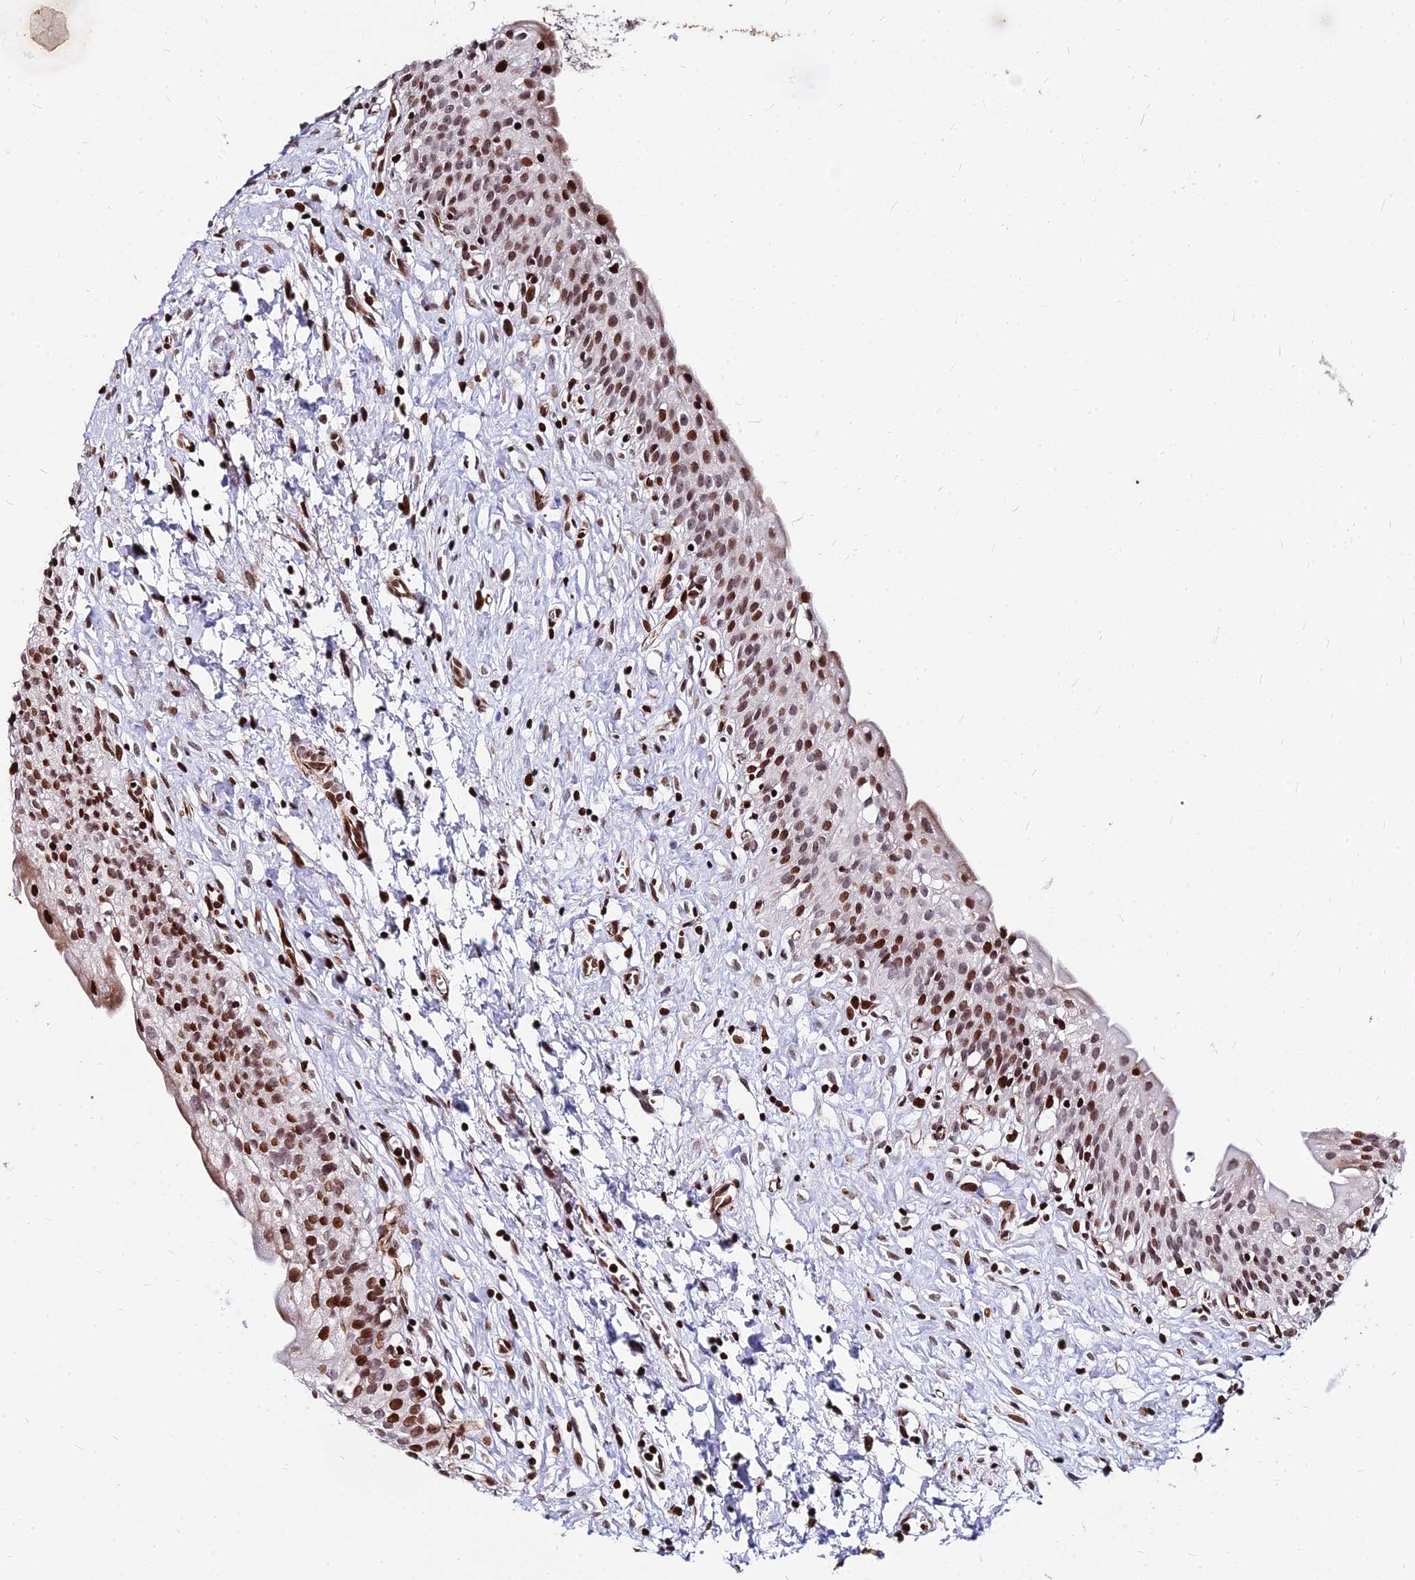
{"staining": {"intensity": "moderate", "quantity": ">75%", "location": "nuclear"}, "tissue": "urinary bladder", "cell_type": "Urothelial cells", "image_type": "normal", "snomed": [{"axis": "morphology", "description": "Normal tissue, NOS"}, {"axis": "topography", "description": "Urinary bladder"}], "caption": "Protein expression analysis of normal urinary bladder shows moderate nuclear staining in about >75% of urothelial cells.", "gene": "NYAP2", "patient": {"sex": "male", "age": 51}}